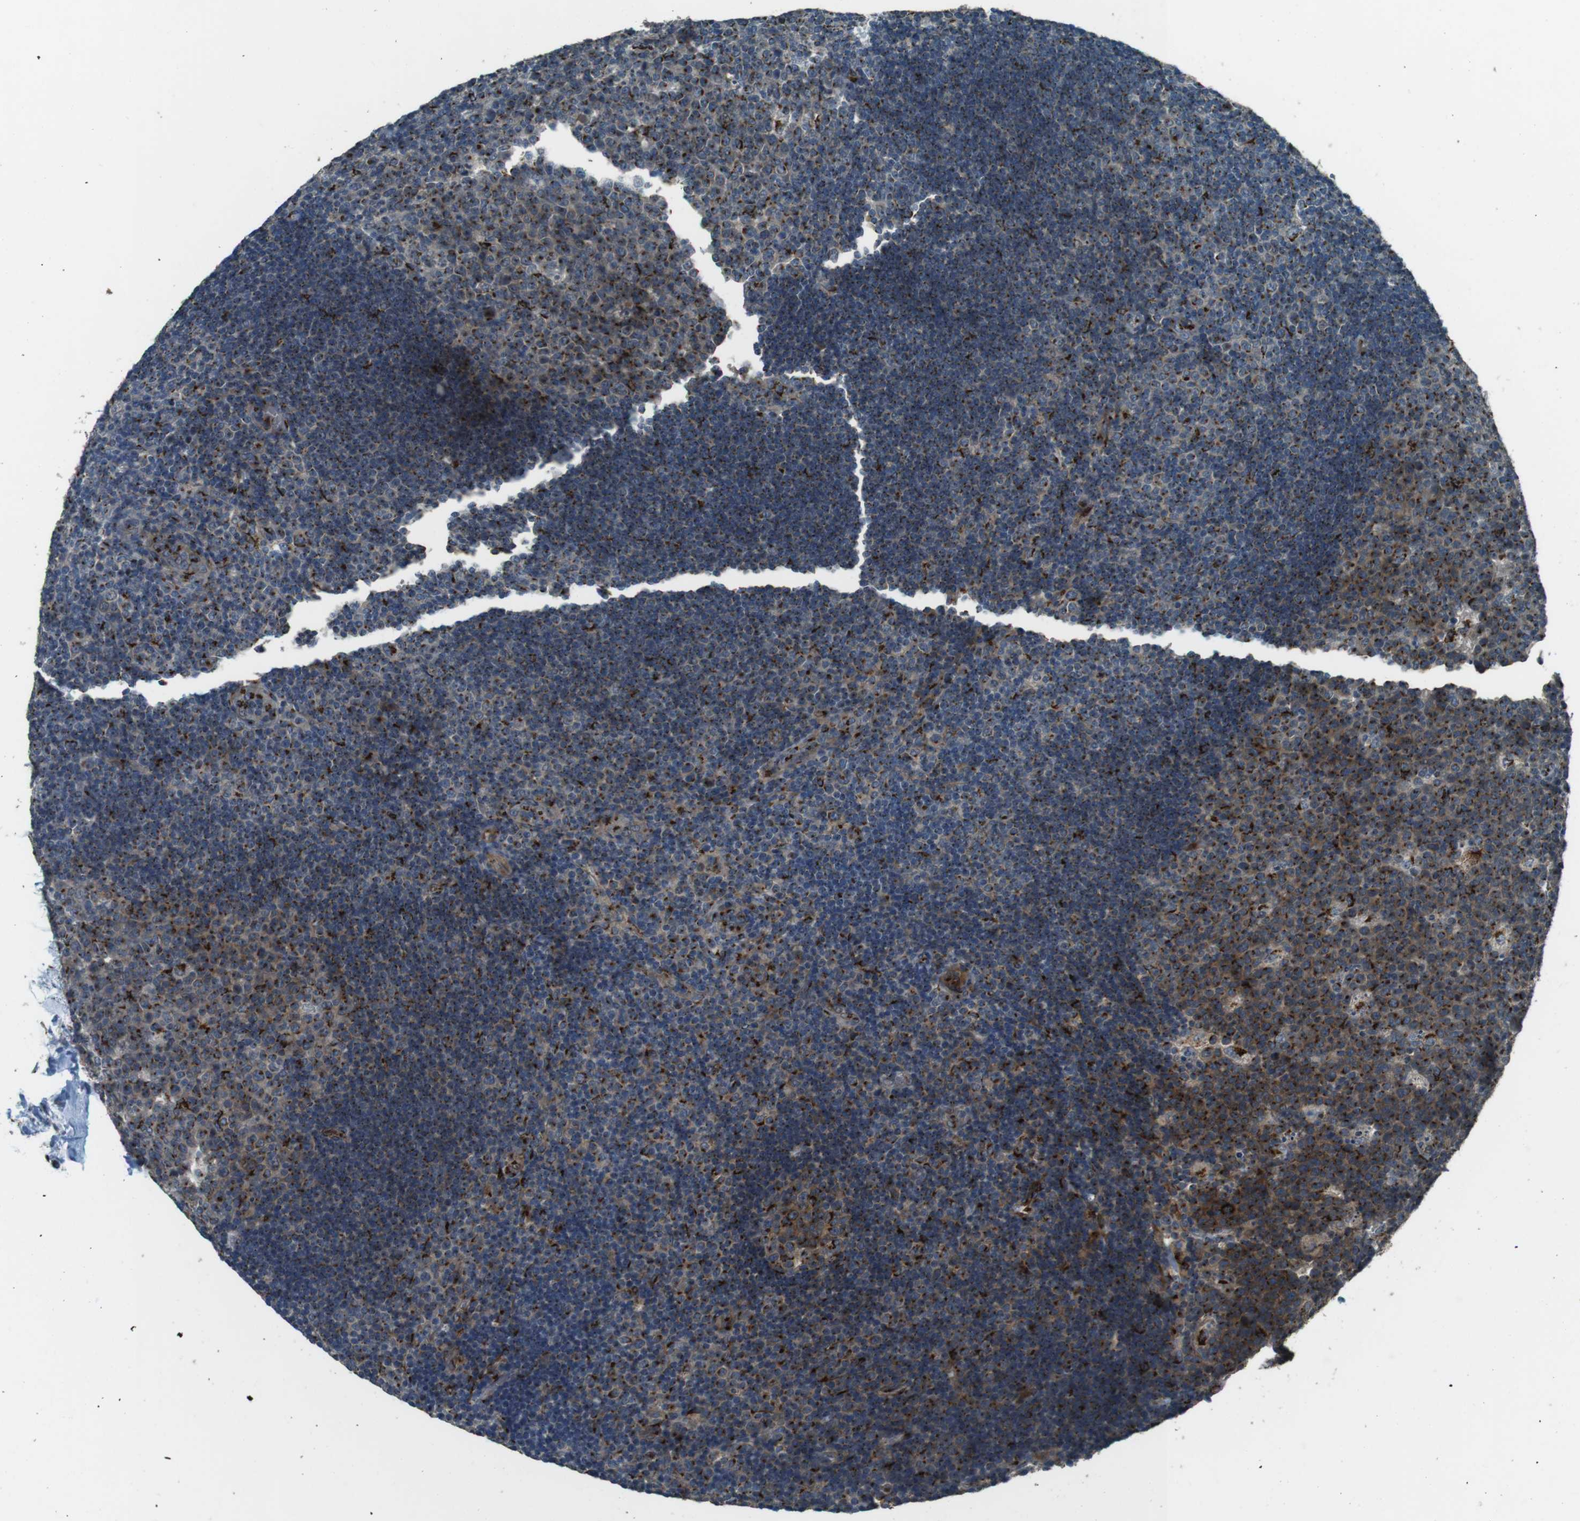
{"staining": {"intensity": "strong", "quantity": ">75%", "location": "cytoplasmic/membranous"}, "tissue": "lymph node", "cell_type": "Germinal center cells", "image_type": "normal", "snomed": [{"axis": "morphology", "description": "Normal tissue, NOS"}, {"axis": "topography", "description": "Lymph node"}, {"axis": "topography", "description": "Salivary gland"}], "caption": "Immunohistochemistry (DAB (3,3'-diaminobenzidine)) staining of unremarkable lymph node reveals strong cytoplasmic/membranous protein staining in approximately >75% of germinal center cells.", "gene": "TMEM115", "patient": {"sex": "male", "age": 8}}